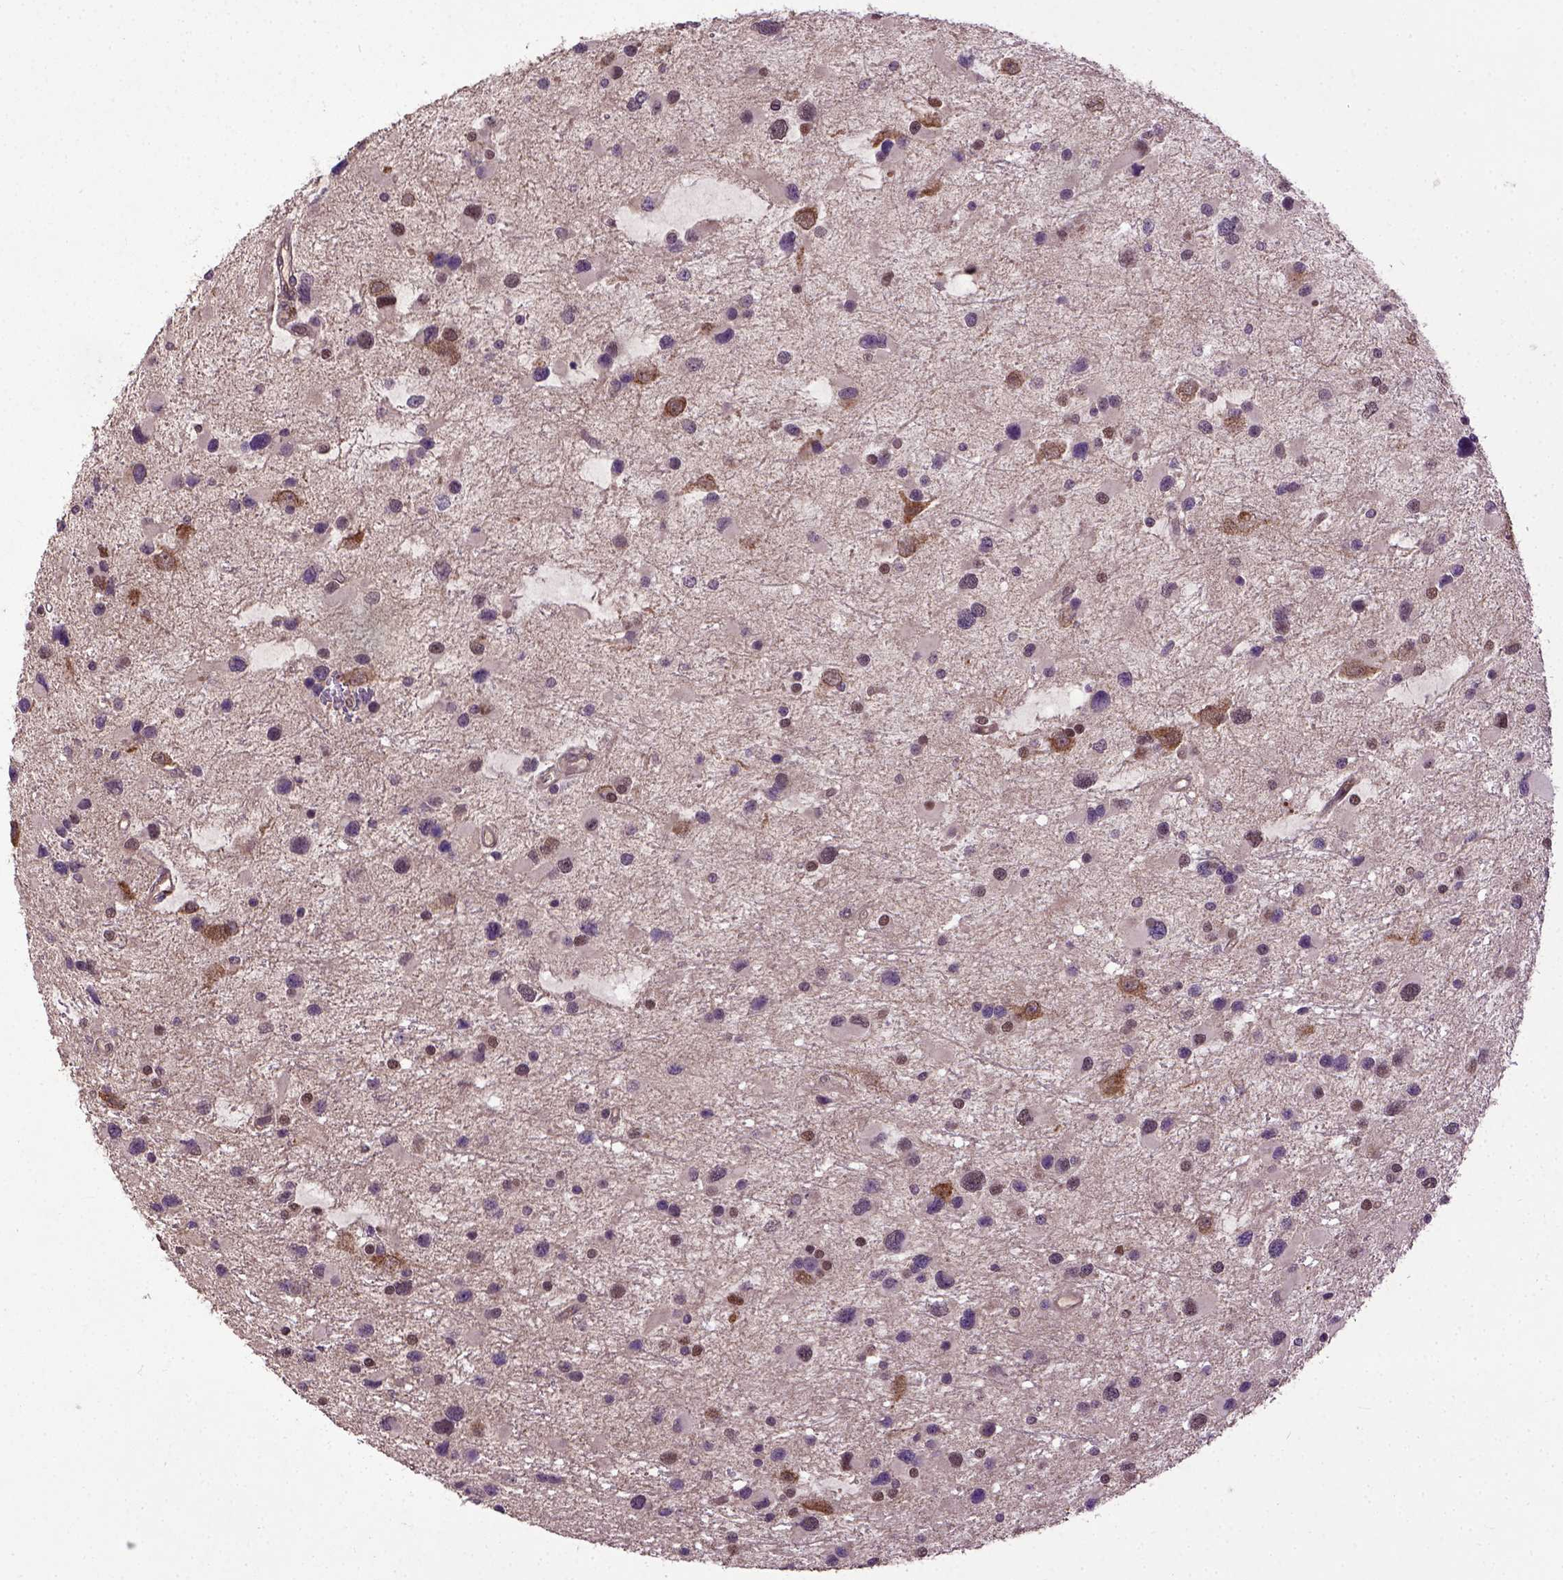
{"staining": {"intensity": "weak", "quantity": "<25%", "location": "nuclear"}, "tissue": "glioma", "cell_type": "Tumor cells", "image_type": "cancer", "snomed": [{"axis": "morphology", "description": "Glioma, malignant, Low grade"}, {"axis": "topography", "description": "Brain"}], "caption": "Malignant glioma (low-grade) was stained to show a protein in brown. There is no significant expression in tumor cells.", "gene": "UBA3", "patient": {"sex": "female", "age": 32}}